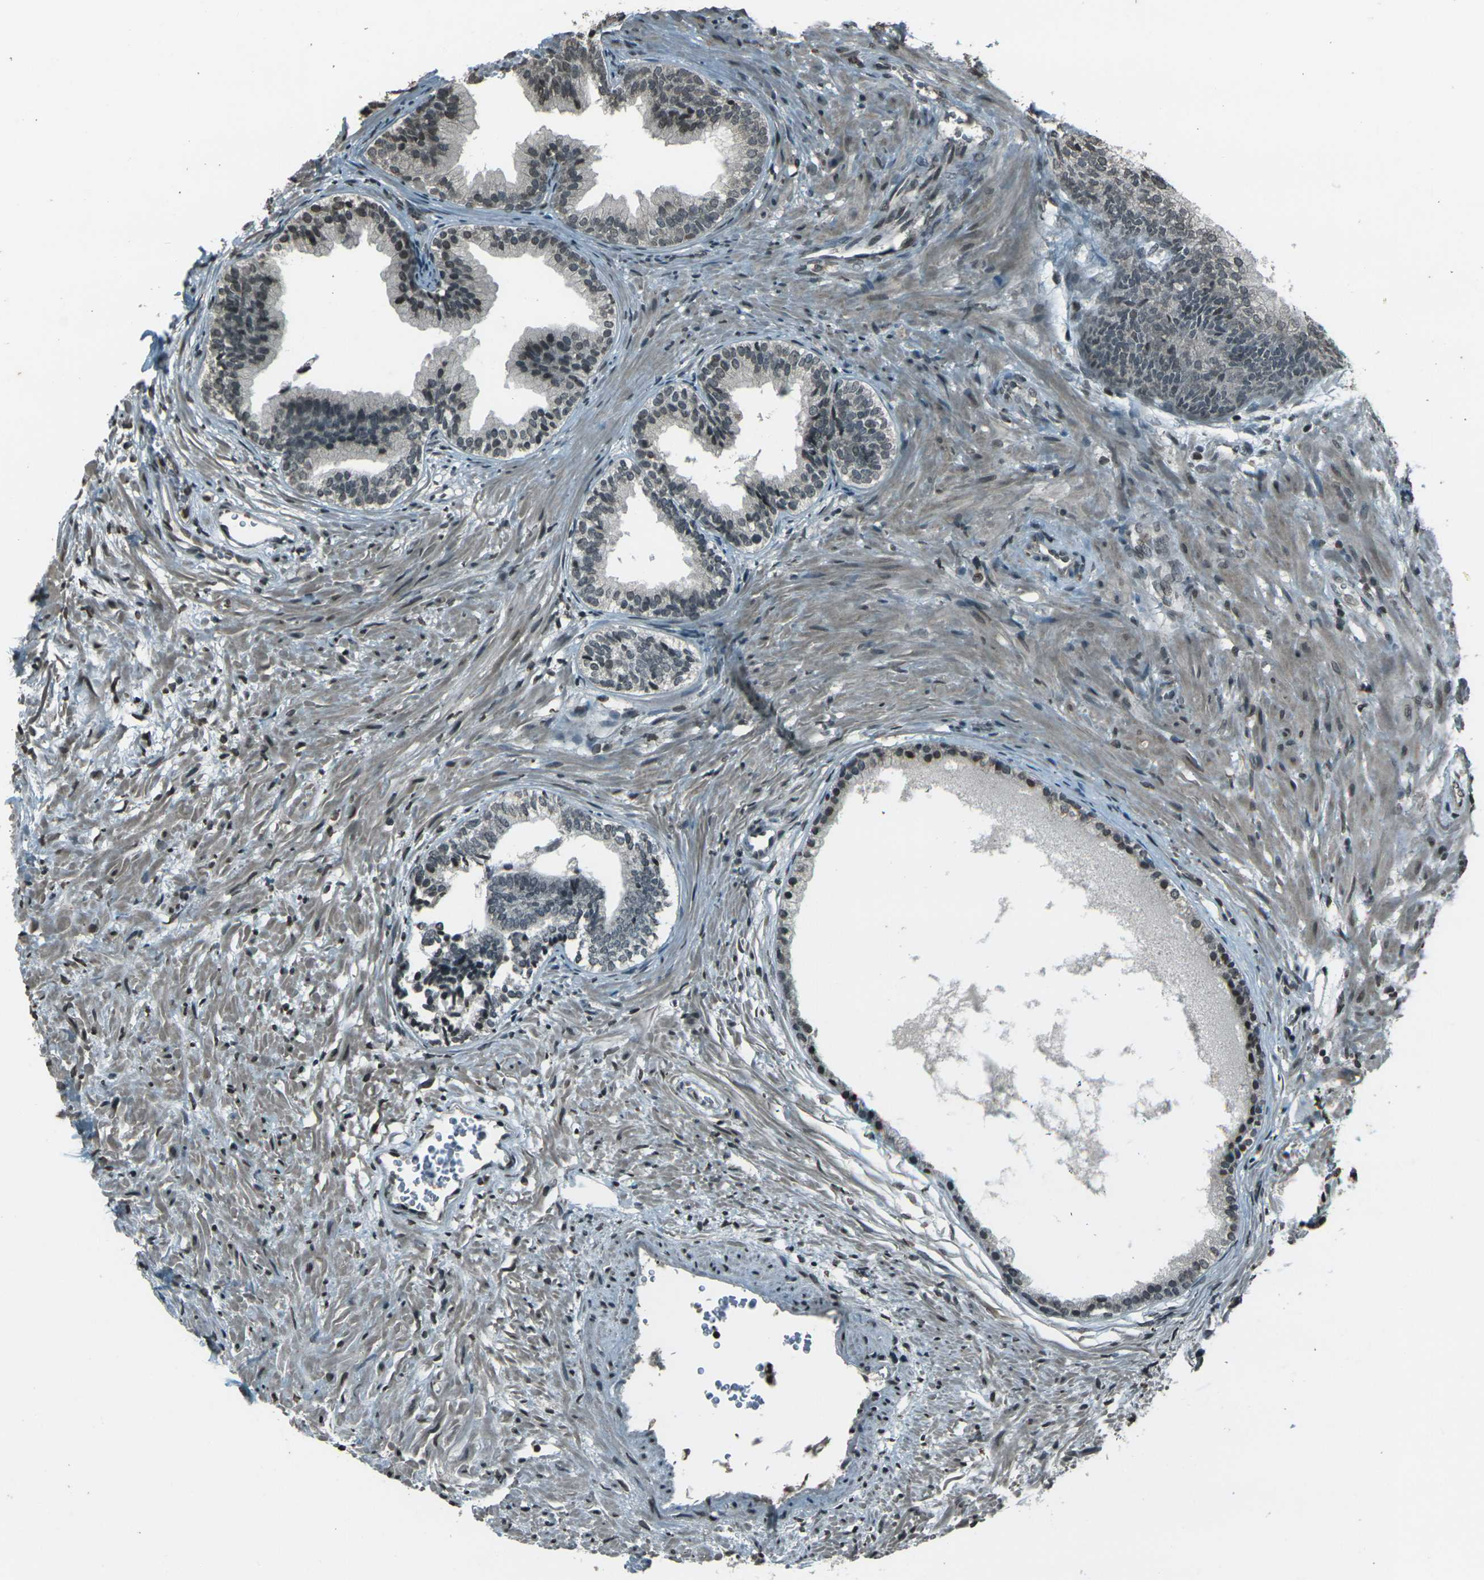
{"staining": {"intensity": "moderate", "quantity": "25%-75%", "location": "nuclear"}, "tissue": "prostate", "cell_type": "Glandular cells", "image_type": "normal", "snomed": [{"axis": "morphology", "description": "Normal tissue, NOS"}, {"axis": "topography", "description": "Prostate"}], "caption": "Protein analysis of unremarkable prostate demonstrates moderate nuclear expression in approximately 25%-75% of glandular cells.", "gene": "PRPF8", "patient": {"sex": "male", "age": 76}}